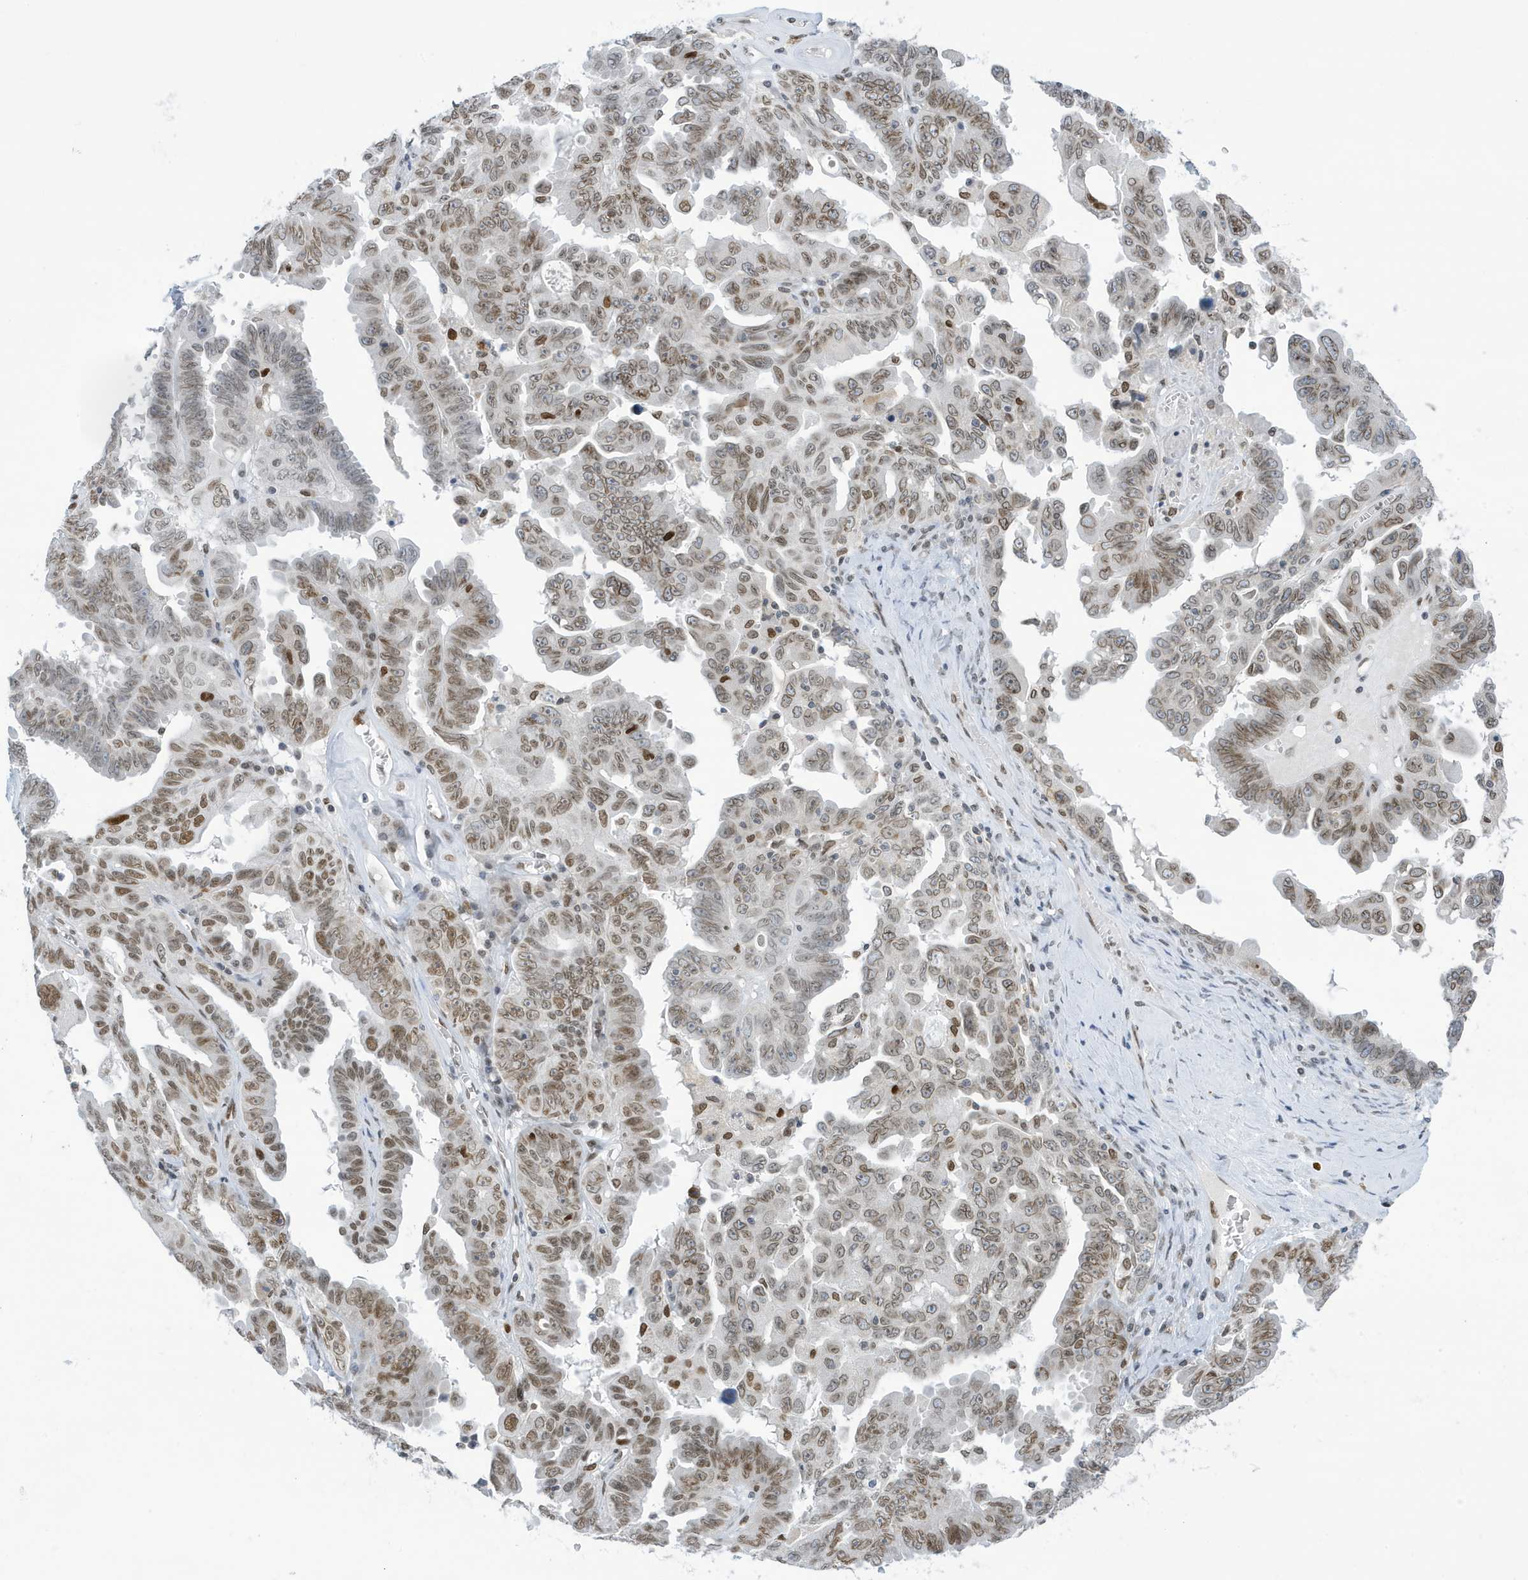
{"staining": {"intensity": "moderate", "quantity": ">75%", "location": "cytoplasmic/membranous,nuclear"}, "tissue": "ovarian cancer", "cell_type": "Tumor cells", "image_type": "cancer", "snomed": [{"axis": "morphology", "description": "Carcinoma, endometroid"}, {"axis": "topography", "description": "Ovary"}], "caption": "Immunohistochemistry histopathology image of neoplastic tissue: human endometroid carcinoma (ovarian) stained using IHC exhibits medium levels of moderate protein expression localized specifically in the cytoplasmic/membranous and nuclear of tumor cells, appearing as a cytoplasmic/membranous and nuclear brown color.", "gene": "PCYT1A", "patient": {"sex": "female", "age": 62}}